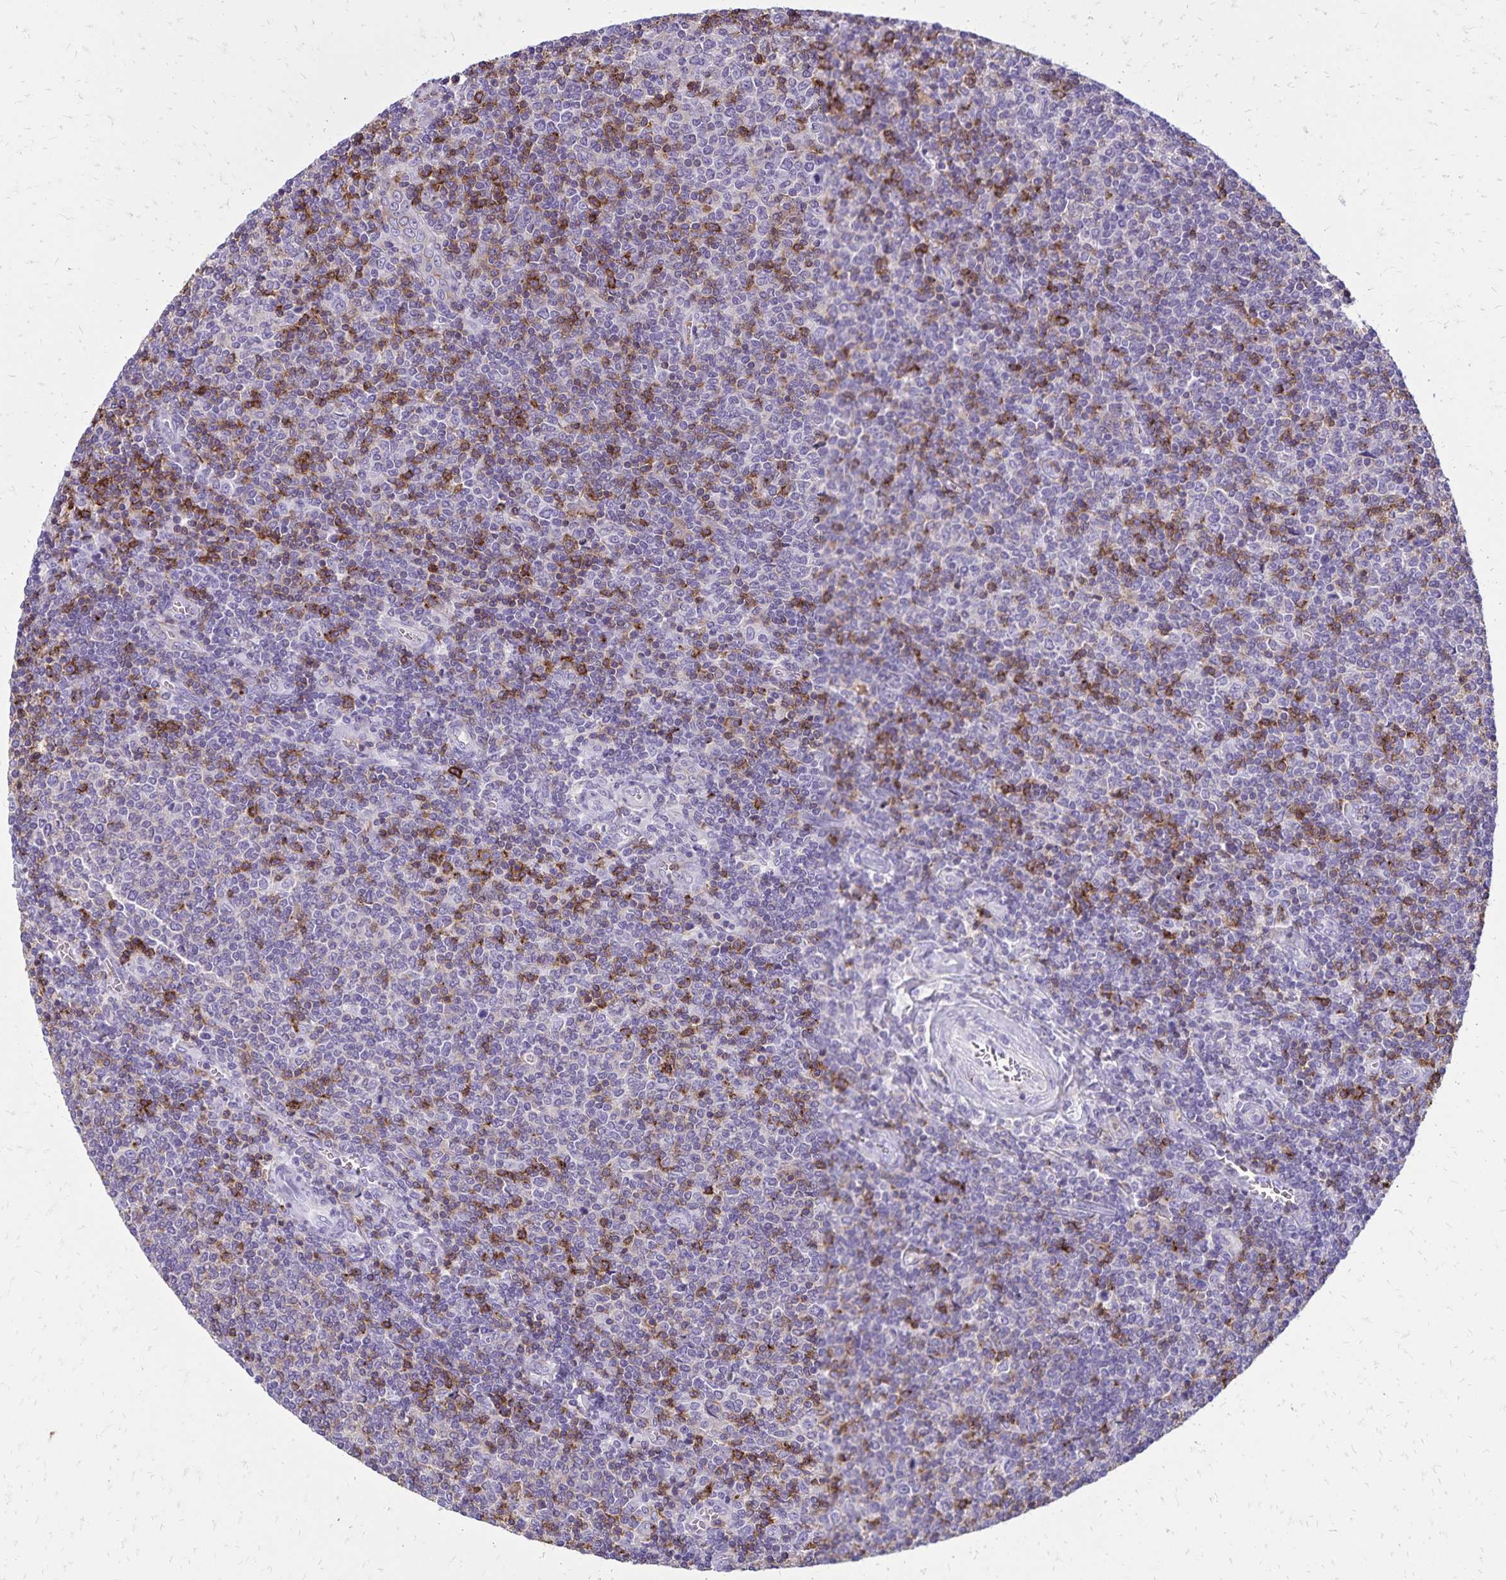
{"staining": {"intensity": "moderate", "quantity": "<25%", "location": "cytoplasmic/membranous"}, "tissue": "lymphoma", "cell_type": "Tumor cells", "image_type": "cancer", "snomed": [{"axis": "morphology", "description": "Malignant lymphoma, non-Hodgkin's type, Low grade"}, {"axis": "topography", "description": "Lymph node"}], "caption": "Malignant lymphoma, non-Hodgkin's type (low-grade) stained with DAB (3,3'-diaminobenzidine) IHC reveals low levels of moderate cytoplasmic/membranous positivity in approximately <25% of tumor cells.", "gene": "CD27", "patient": {"sex": "male", "age": 52}}